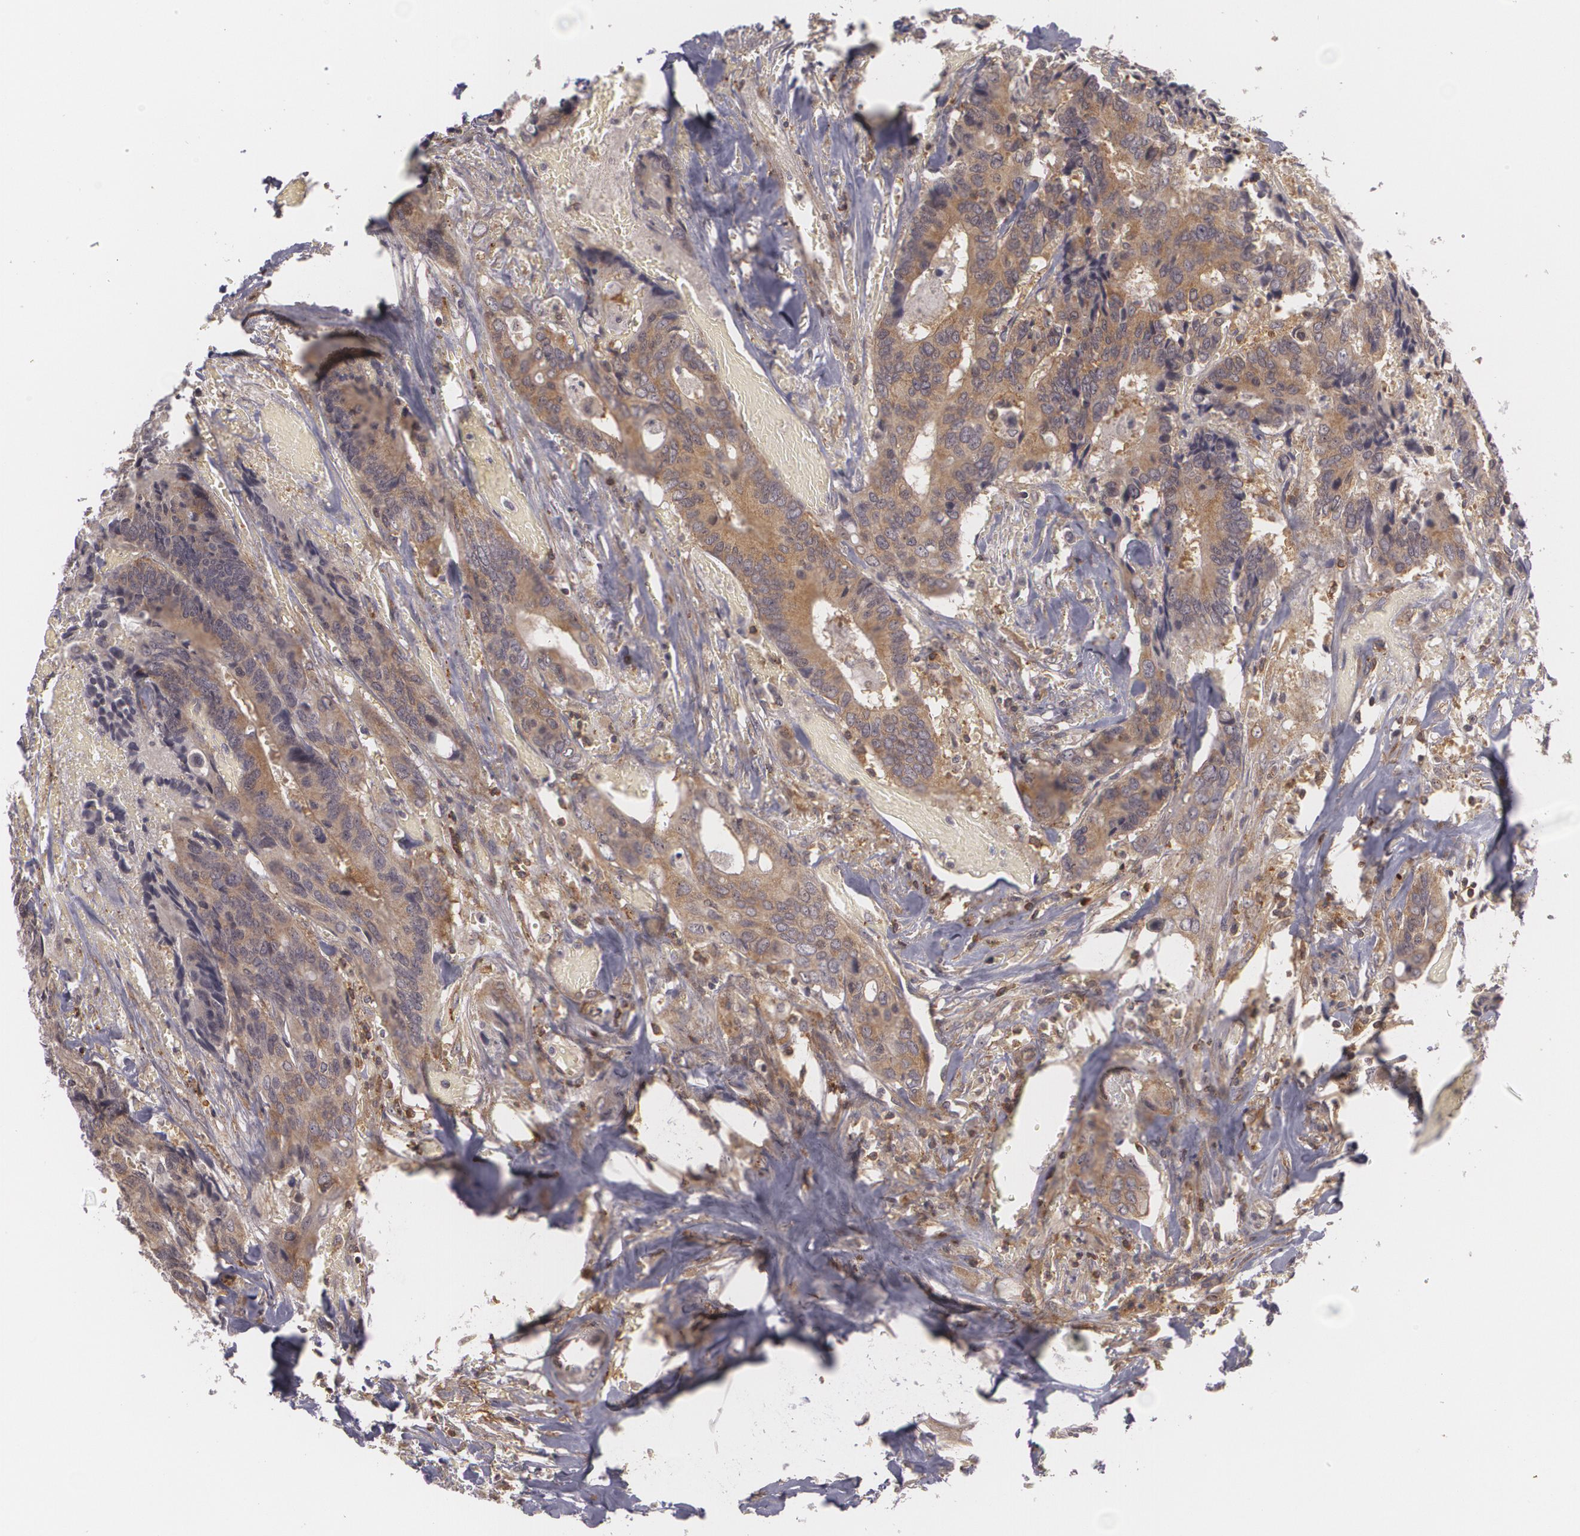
{"staining": {"intensity": "moderate", "quantity": ">75%", "location": "cytoplasmic/membranous"}, "tissue": "colorectal cancer", "cell_type": "Tumor cells", "image_type": "cancer", "snomed": [{"axis": "morphology", "description": "Adenocarcinoma, NOS"}, {"axis": "topography", "description": "Rectum"}], "caption": "Tumor cells exhibit moderate cytoplasmic/membranous expression in about >75% of cells in colorectal cancer (adenocarcinoma).", "gene": "BIN1", "patient": {"sex": "male", "age": 55}}